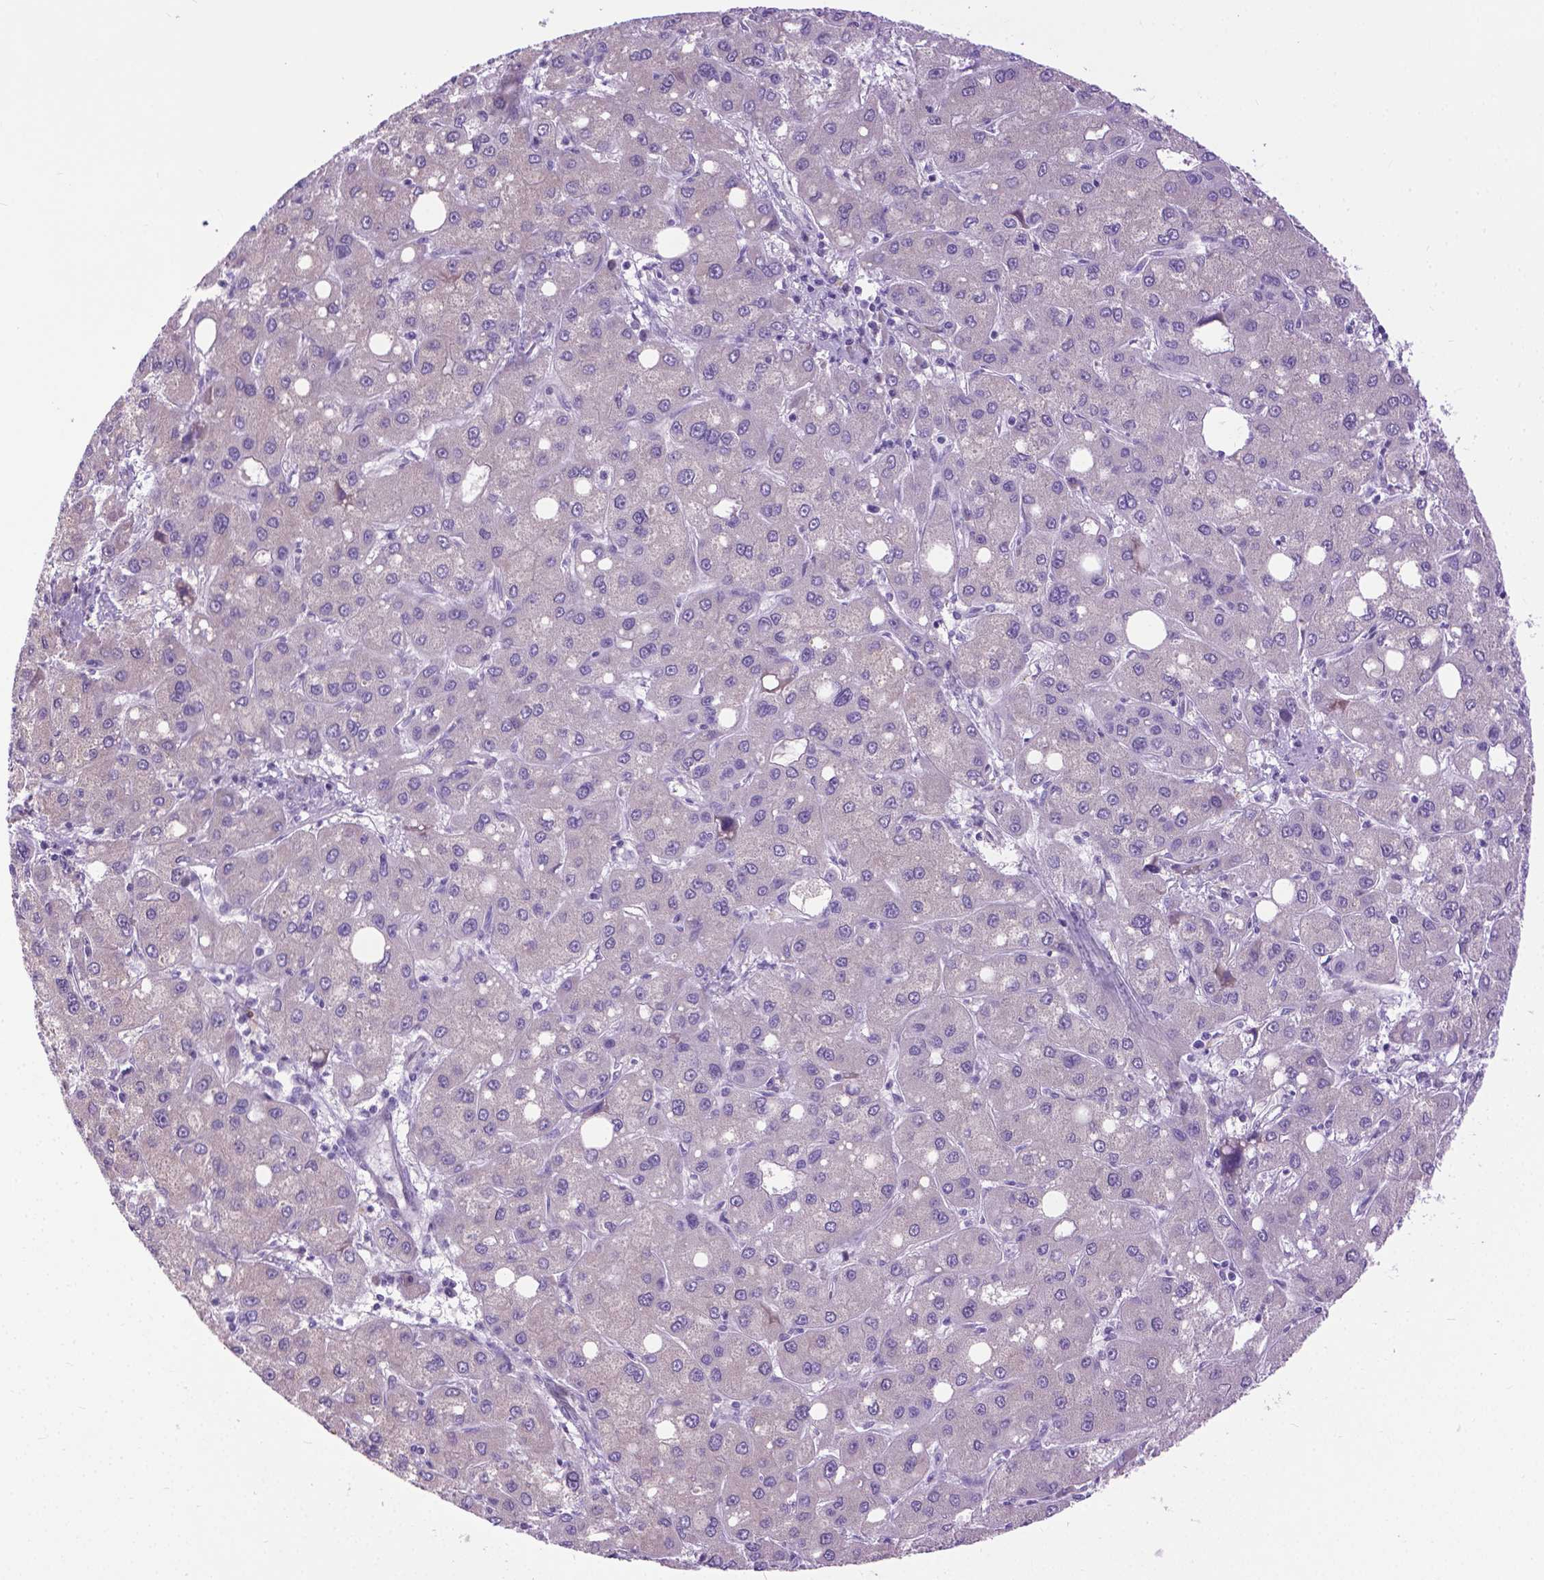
{"staining": {"intensity": "negative", "quantity": "none", "location": "none"}, "tissue": "liver cancer", "cell_type": "Tumor cells", "image_type": "cancer", "snomed": [{"axis": "morphology", "description": "Carcinoma, Hepatocellular, NOS"}, {"axis": "topography", "description": "Liver"}], "caption": "Immunohistochemistry (IHC) histopathology image of neoplastic tissue: liver cancer (hepatocellular carcinoma) stained with DAB (3,3'-diaminobenzidine) reveals no significant protein positivity in tumor cells.", "gene": "APCDD1L", "patient": {"sex": "male", "age": 73}}